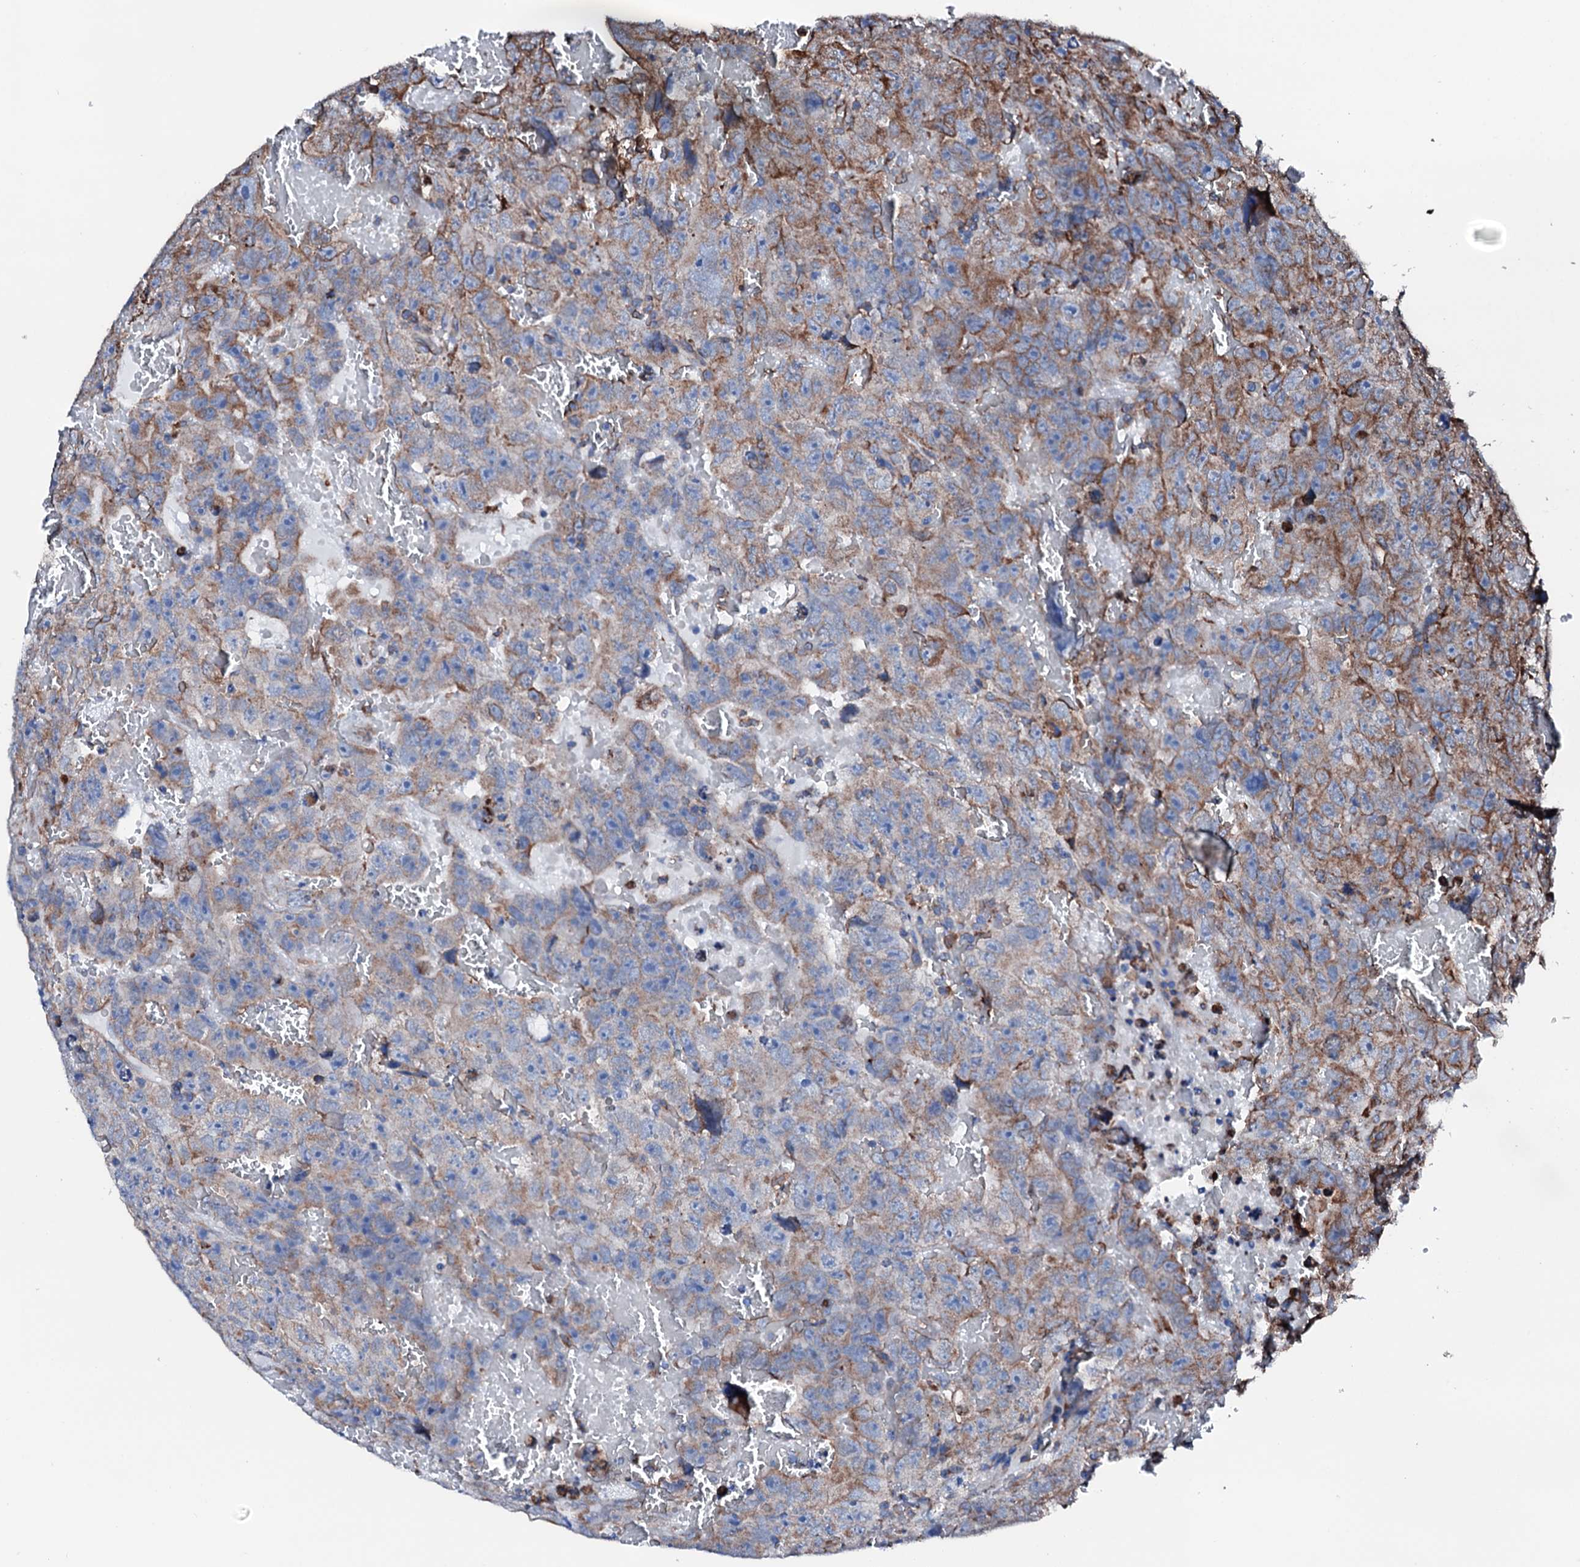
{"staining": {"intensity": "moderate", "quantity": "25%-75%", "location": "cytoplasmic/membranous"}, "tissue": "testis cancer", "cell_type": "Tumor cells", "image_type": "cancer", "snomed": [{"axis": "morphology", "description": "Carcinoma, Embryonal, NOS"}, {"axis": "topography", "description": "Testis"}], "caption": "Protein staining of testis cancer tissue reveals moderate cytoplasmic/membranous staining in approximately 25%-75% of tumor cells.", "gene": "AMDHD1", "patient": {"sex": "male", "age": 45}}